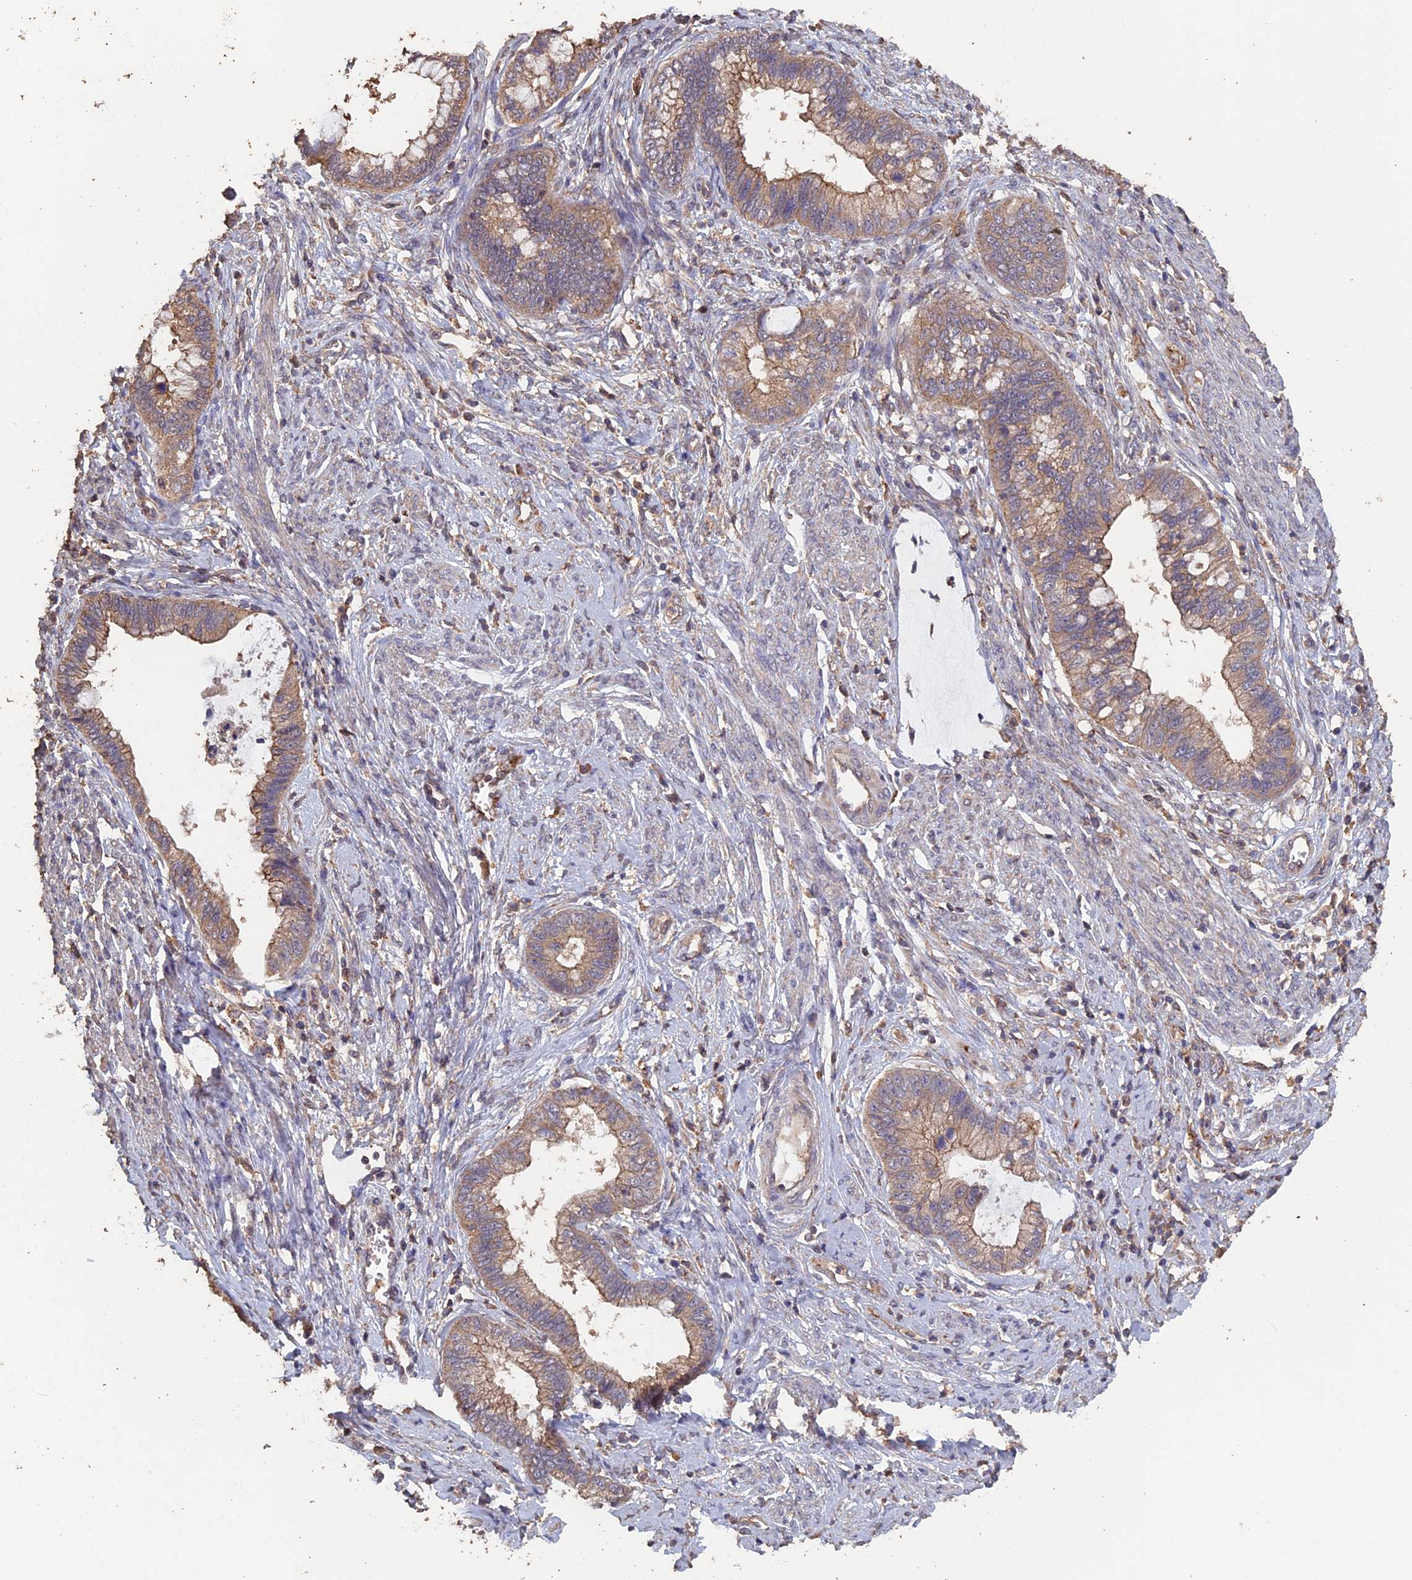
{"staining": {"intensity": "weak", "quantity": ">75%", "location": "cytoplasmic/membranous"}, "tissue": "cervical cancer", "cell_type": "Tumor cells", "image_type": "cancer", "snomed": [{"axis": "morphology", "description": "Adenocarcinoma, NOS"}, {"axis": "topography", "description": "Cervix"}], "caption": "Immunohistochemistry photomicrograph of human cervical cancer (adenocarcinoma) stained for a protein (brown), which demonstrates low levels of weak cytoplasmic/membranous expression in about >75% of tumor cells.", "gene": "PIGQ", "patient": {"sex": "female", "age": 44}}